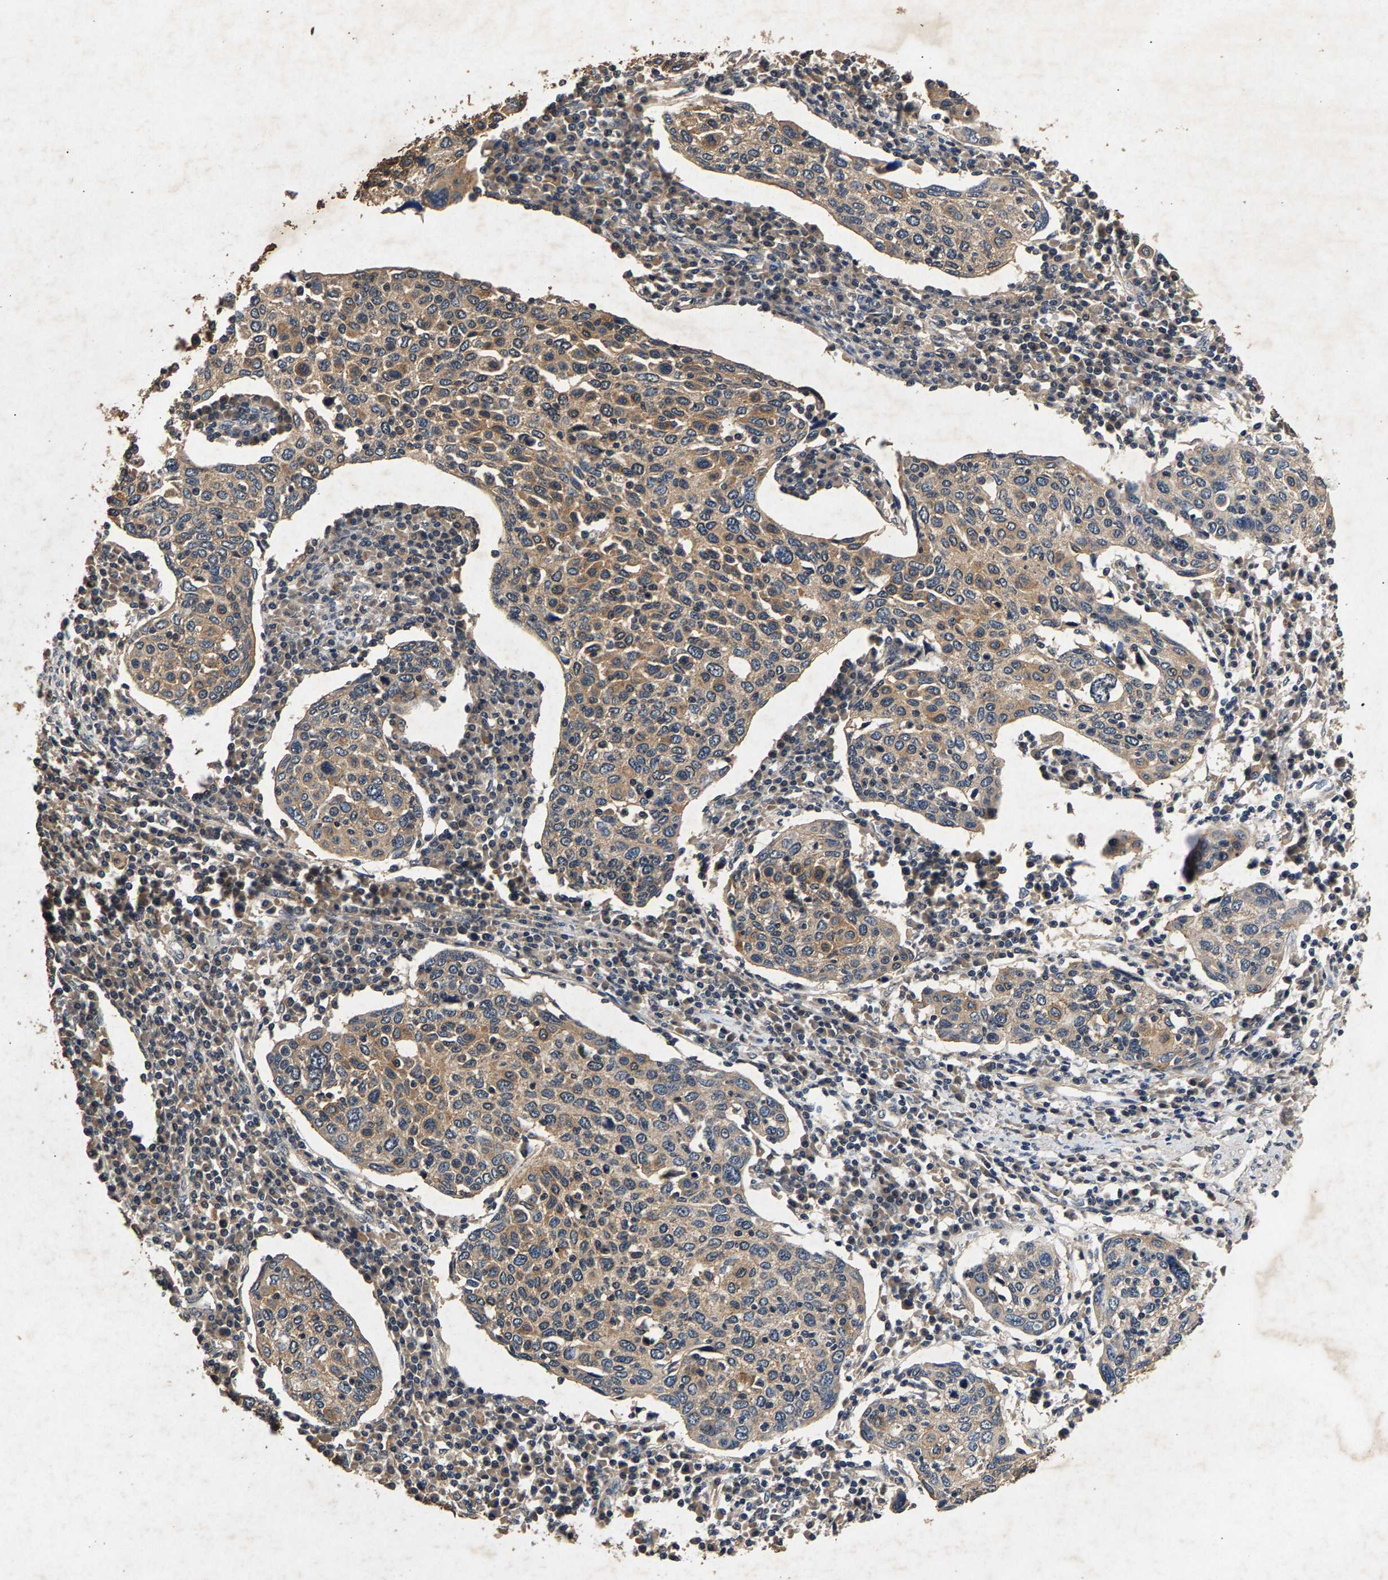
{"staining": {"intensity": "moderate", "quantity": ">75%", "location": "cytoplasmic/membranous"}, "tissue": "cervical cancer", "cell_type": "Tumor cells", "image_type": "cancer", "snomed": [{"axis": "morphology", "description": "Squamous cell carcinoma, NOS"}, {"axis": "topography", "description": "Cervix"}], "caption": "Moderate cytoplasmic/membranous positivity for a protein is seen in about >75% of tumor cells of squamous cell carcinoma (cervical) using immunohistochemistry.", "gene": "PPP1CC", "patient": {"sex": "female", "age": 40}}